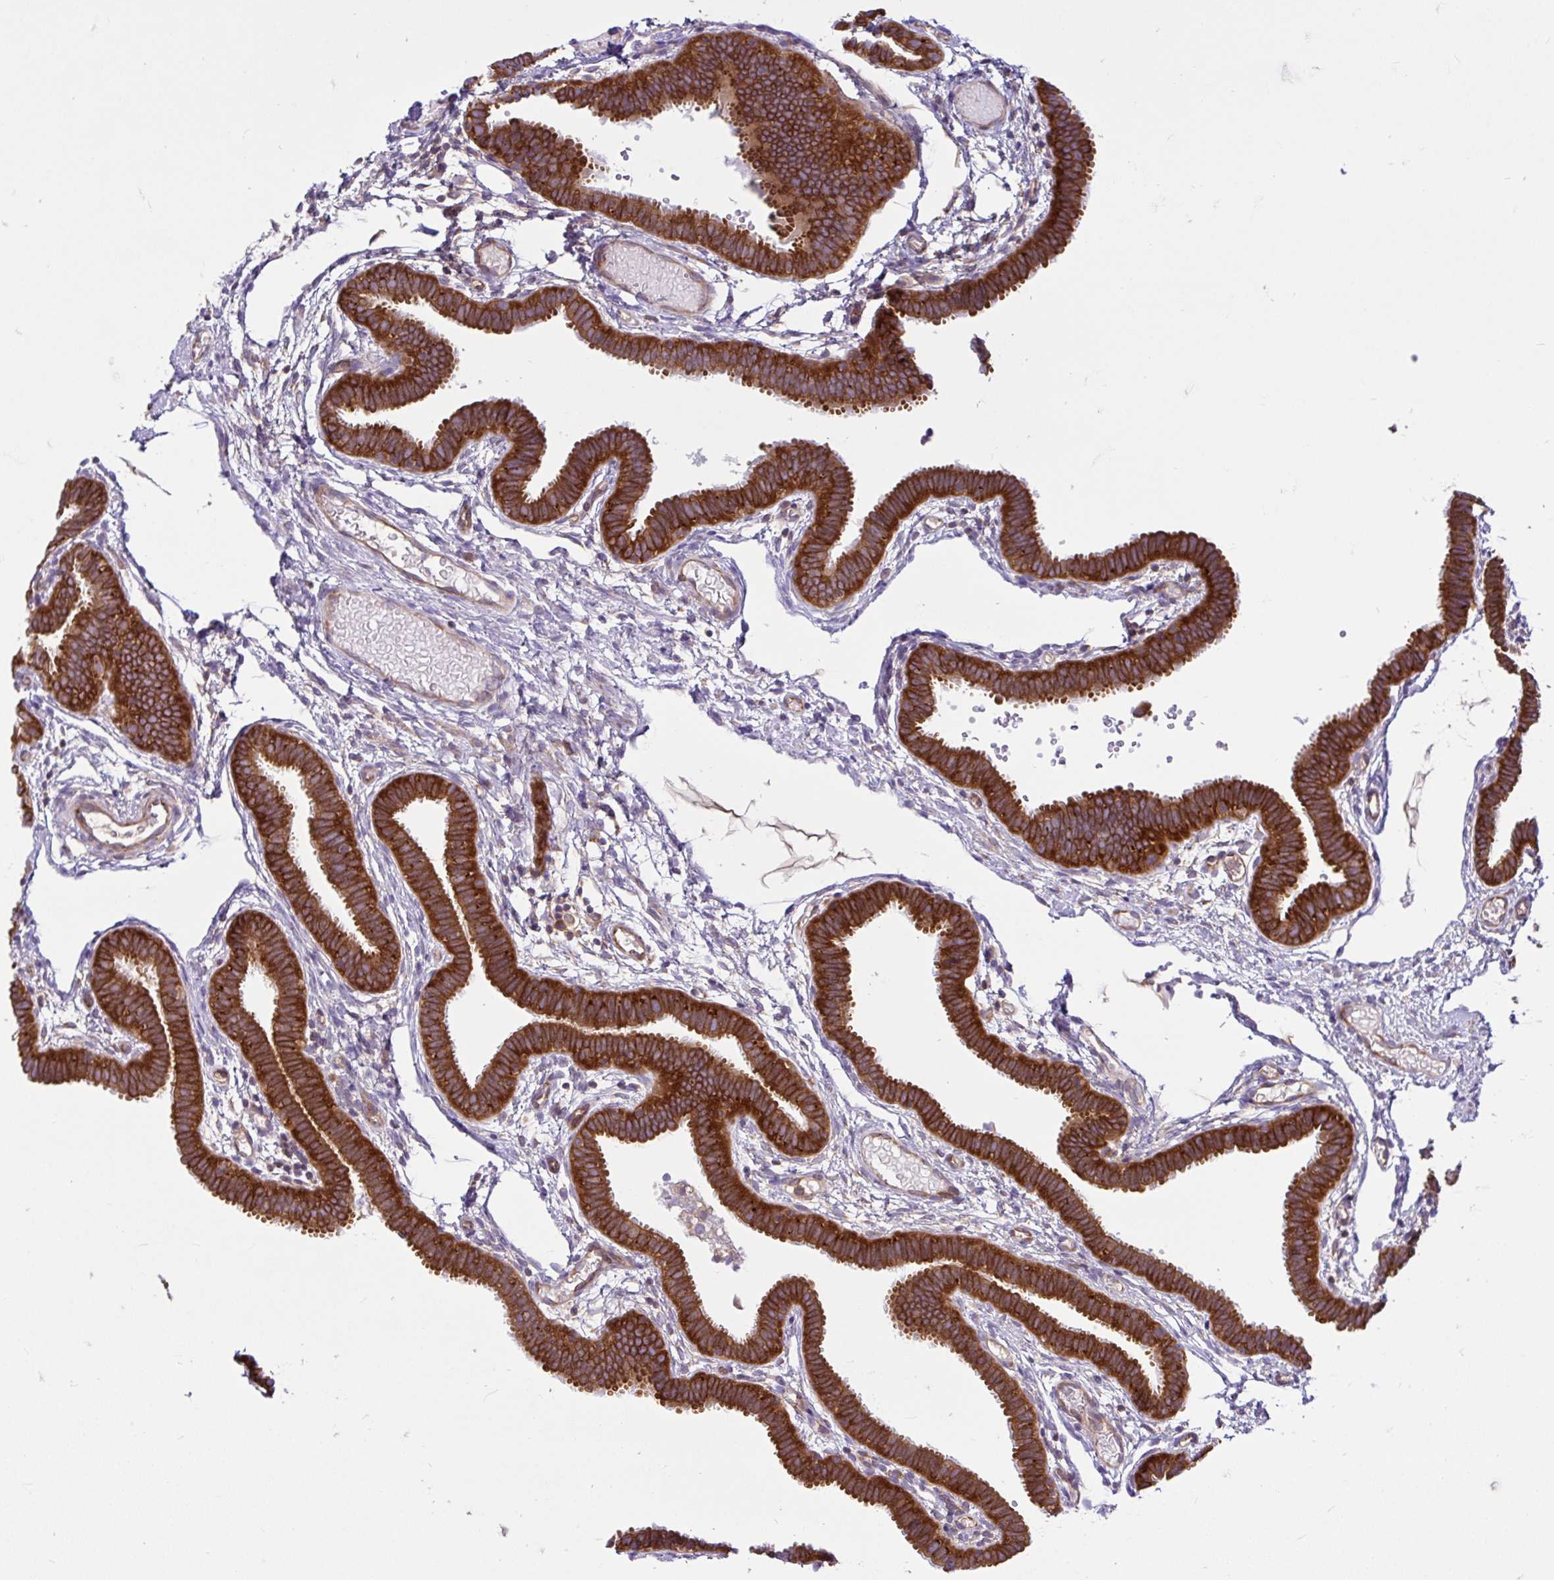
{"staining": {"intensity": "strong", "quantity": ">75%", "location": "cytoplasmic/membranous"}, "tissue": "fallopian tube", "cell_type": "Glandular cells", "image_type": "normal", "snomed": [{"axis": "morphology", "description": "Normal tissue, NOS"}, {"axis": "topography", "description": "Fallopian tube"}], "caption": "Immunohistochemistry (DAB) staining of normal human fallopian tube reveals strong cytoplasmic/membranous protein positivity in about >75% of glandular cells. (DAB IHC with brightfield microscopy, high magnification).", "gene": "LARS1", "patient": {"sex": "female", "age": 37}}